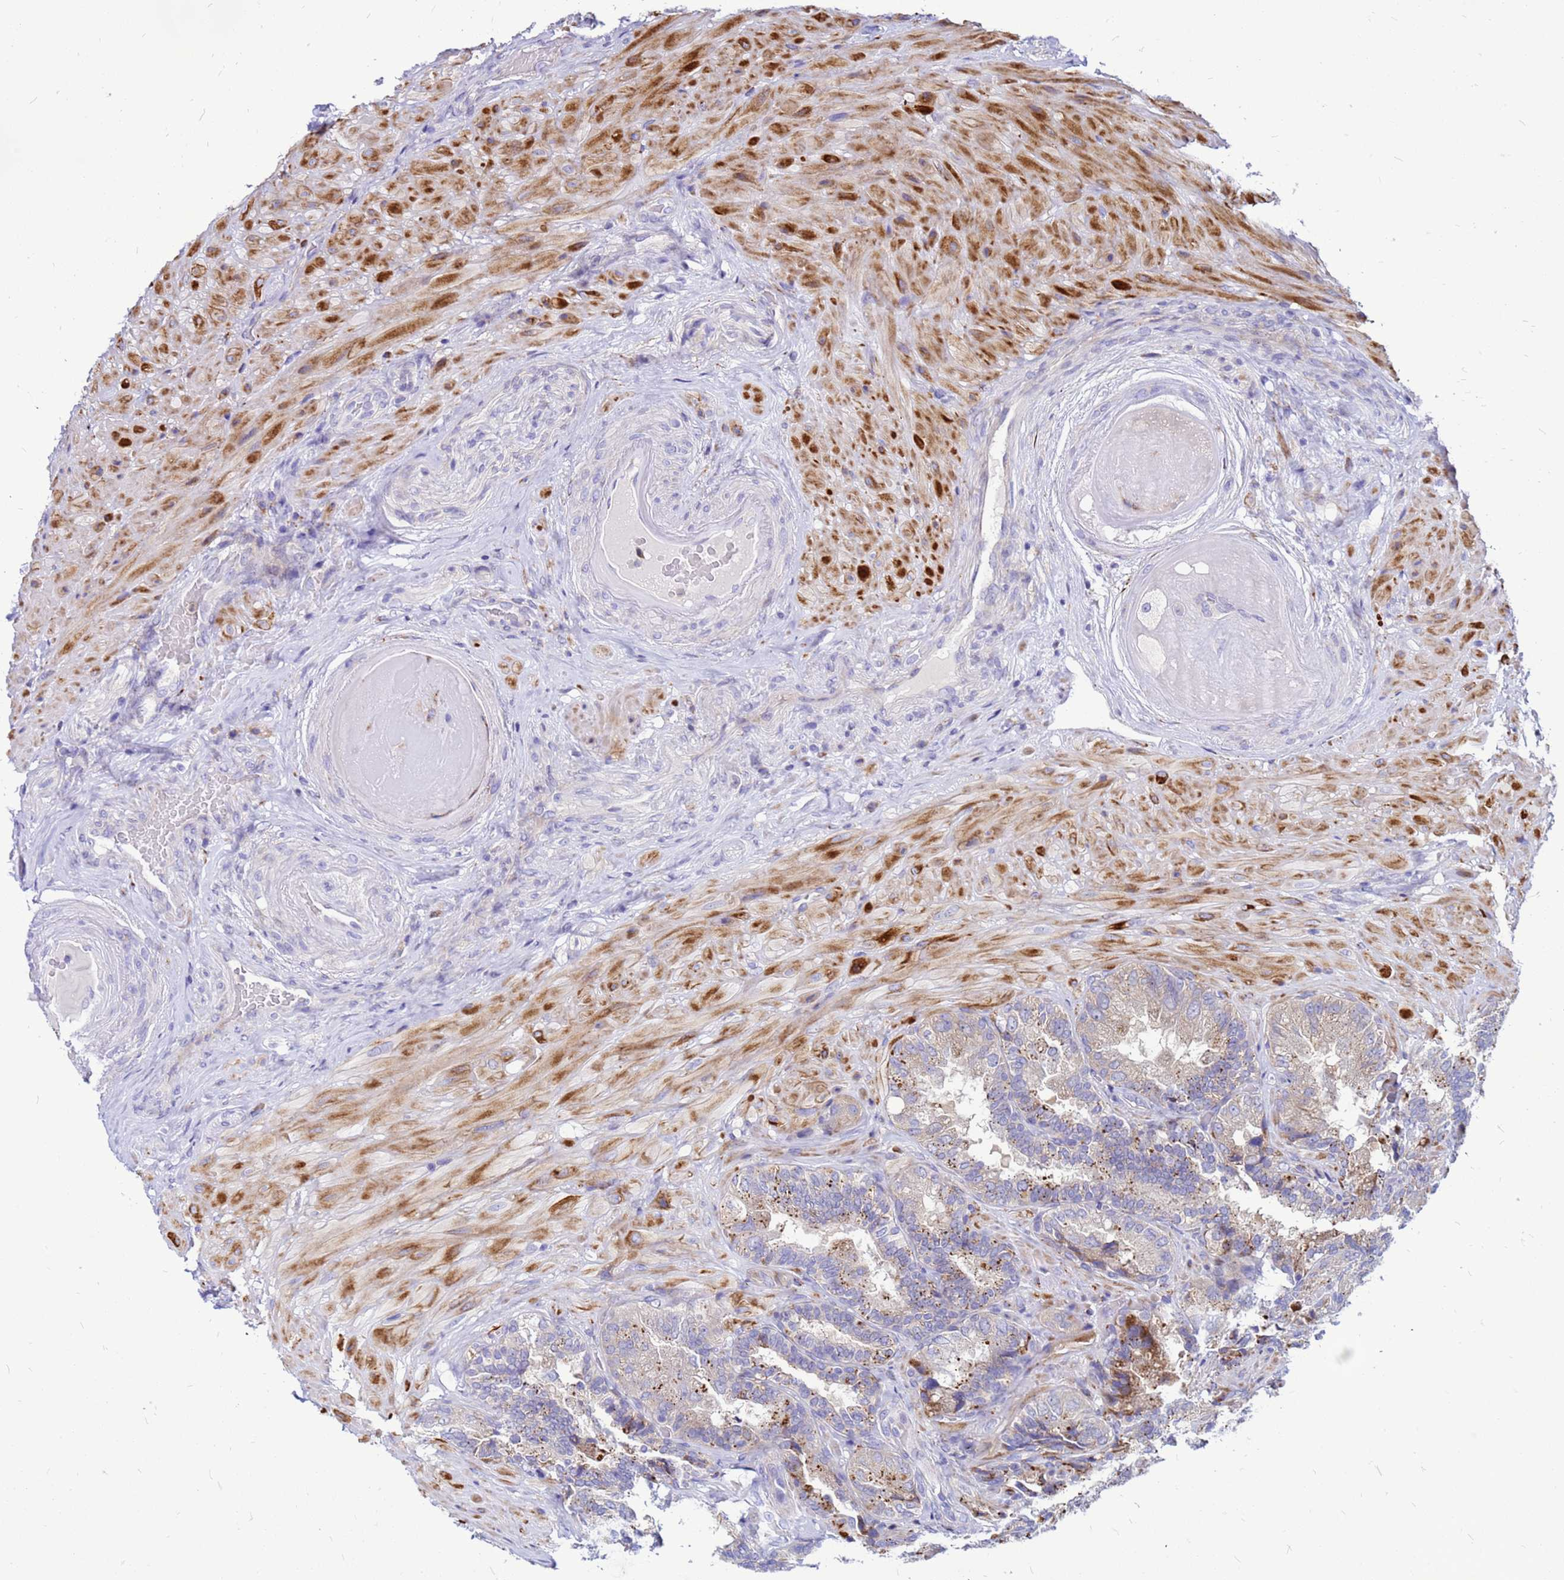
{"staining": {"intensity": "moderate", "quantity": "<25%", "location": "cytoplasmic/membranous"}, "tissue": "seminal vesicle", "cell_type": "Glandular cells", "image_type": "normal", "snomed": [{"axis": "morphology", "description": "Normal tissue, NOS"}, {"axis": "topography", "description": "Prostate and seminal vesicle, NOS"}, {"axis": "topography", "description": "Prostate"}, {"axis": "topography", "description": "Seminal veicle"}], "caption": "The immunohistochemical stain highlights moderate cytoplasmic/membranous expression in glandular cells of normal seminal vesicle. The staining was performed using DAB, with brown indicating positive protein expression. Nuclei are stained blue with hematoxylin.", "gene": "FHIP1A", "patient": {"sex": "male", "age": 67}}